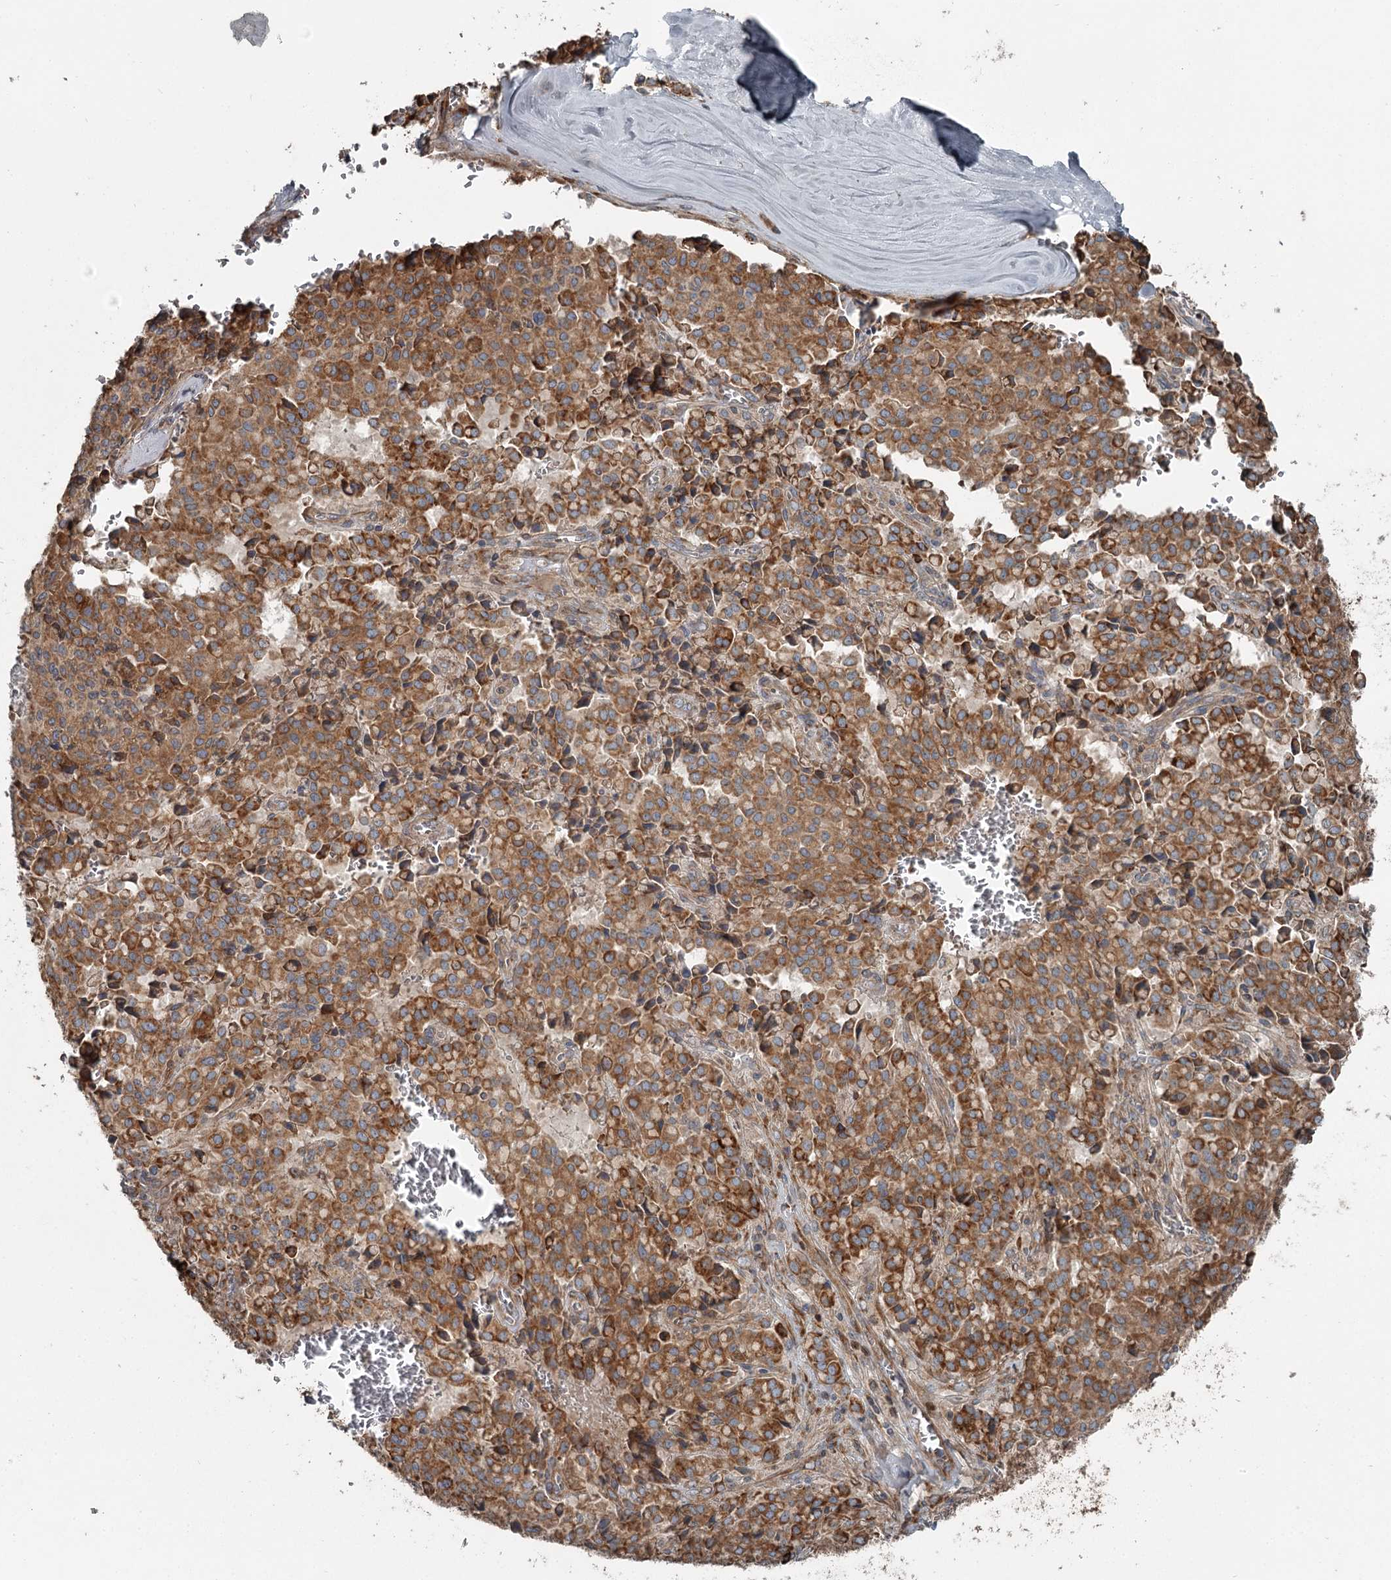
{"staining": {"intensity": "moderate", "quantity": ">75%", "location": "cytoplasmic/membranous"}, "tissue": "pancreatic cancer", "cell_type": "Tumor cells", "image_type": "cancer", "snomed": [{"axis": "morphology", "description": "Adenocarcinoma, NOS"}, {"axis": "topography", "description": "Pancreas"}], "caption": "A brown stain highlights moderate cytoplasmic/membranous staining of a protein in adenocarcinoma (pancreatic) tumor cells.", "gene": "RASSF8", "patient": {"sex": "male", "age": 65}}